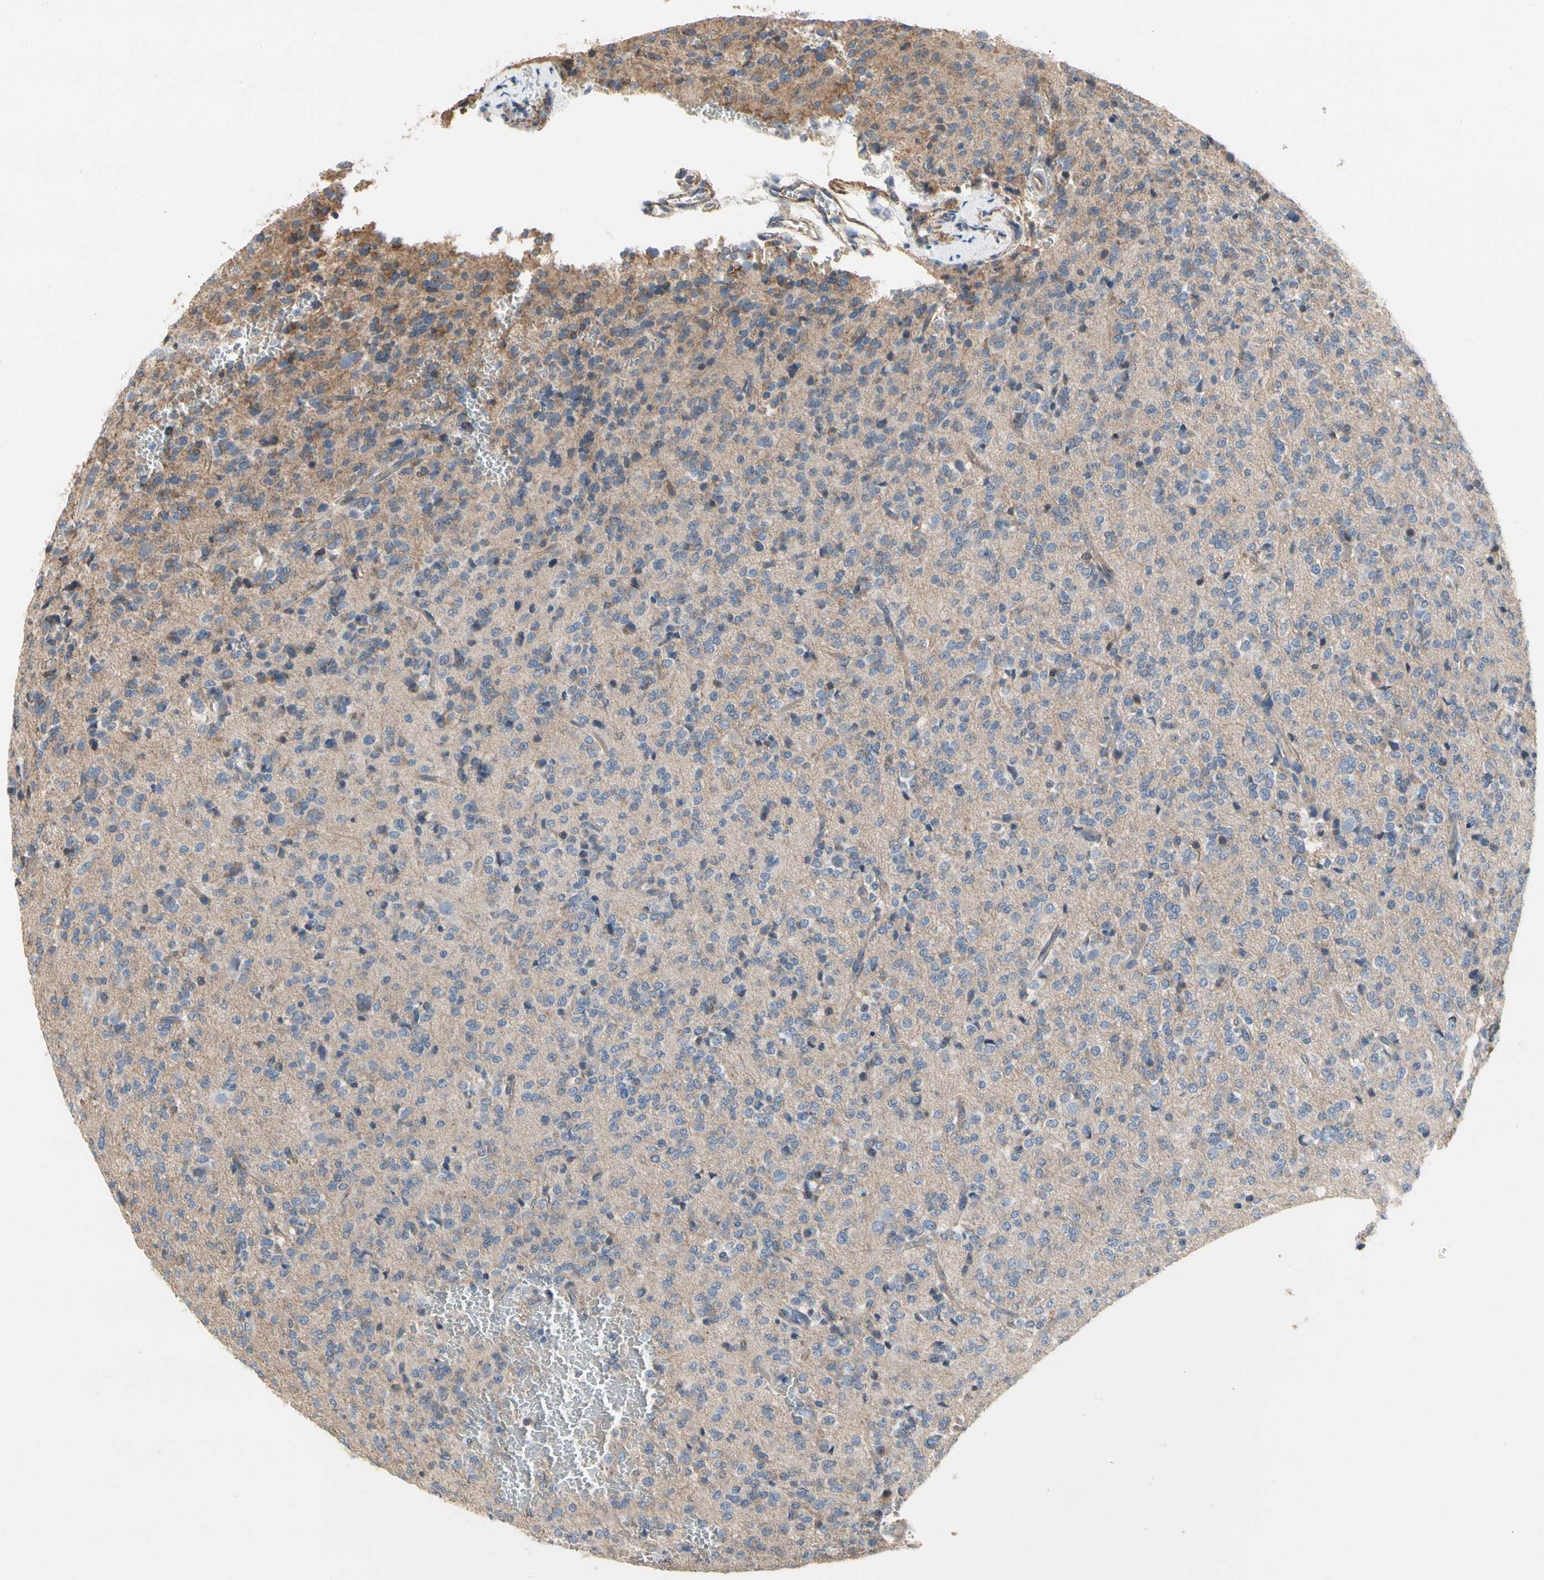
{"staining": {"intensity": "negative", "quantity": "none", "location": "none"}, "tissue": "glioma", "cell_type": "Tumor cells", "image_type": "cancer", "snomed": [{"axis": "morphology", "description": "Glioma, malignant, Low grade"}, {"axis": "topography", "description": "Brain"}], "caption": "IHC histopathology image of neoplastic tissue: low-grade glioma (malignant) stained with DAB reveals no significant protein staining in tumor cells.", "gene": "LGR6", "patient": {"sex": "male", "age": 38}}